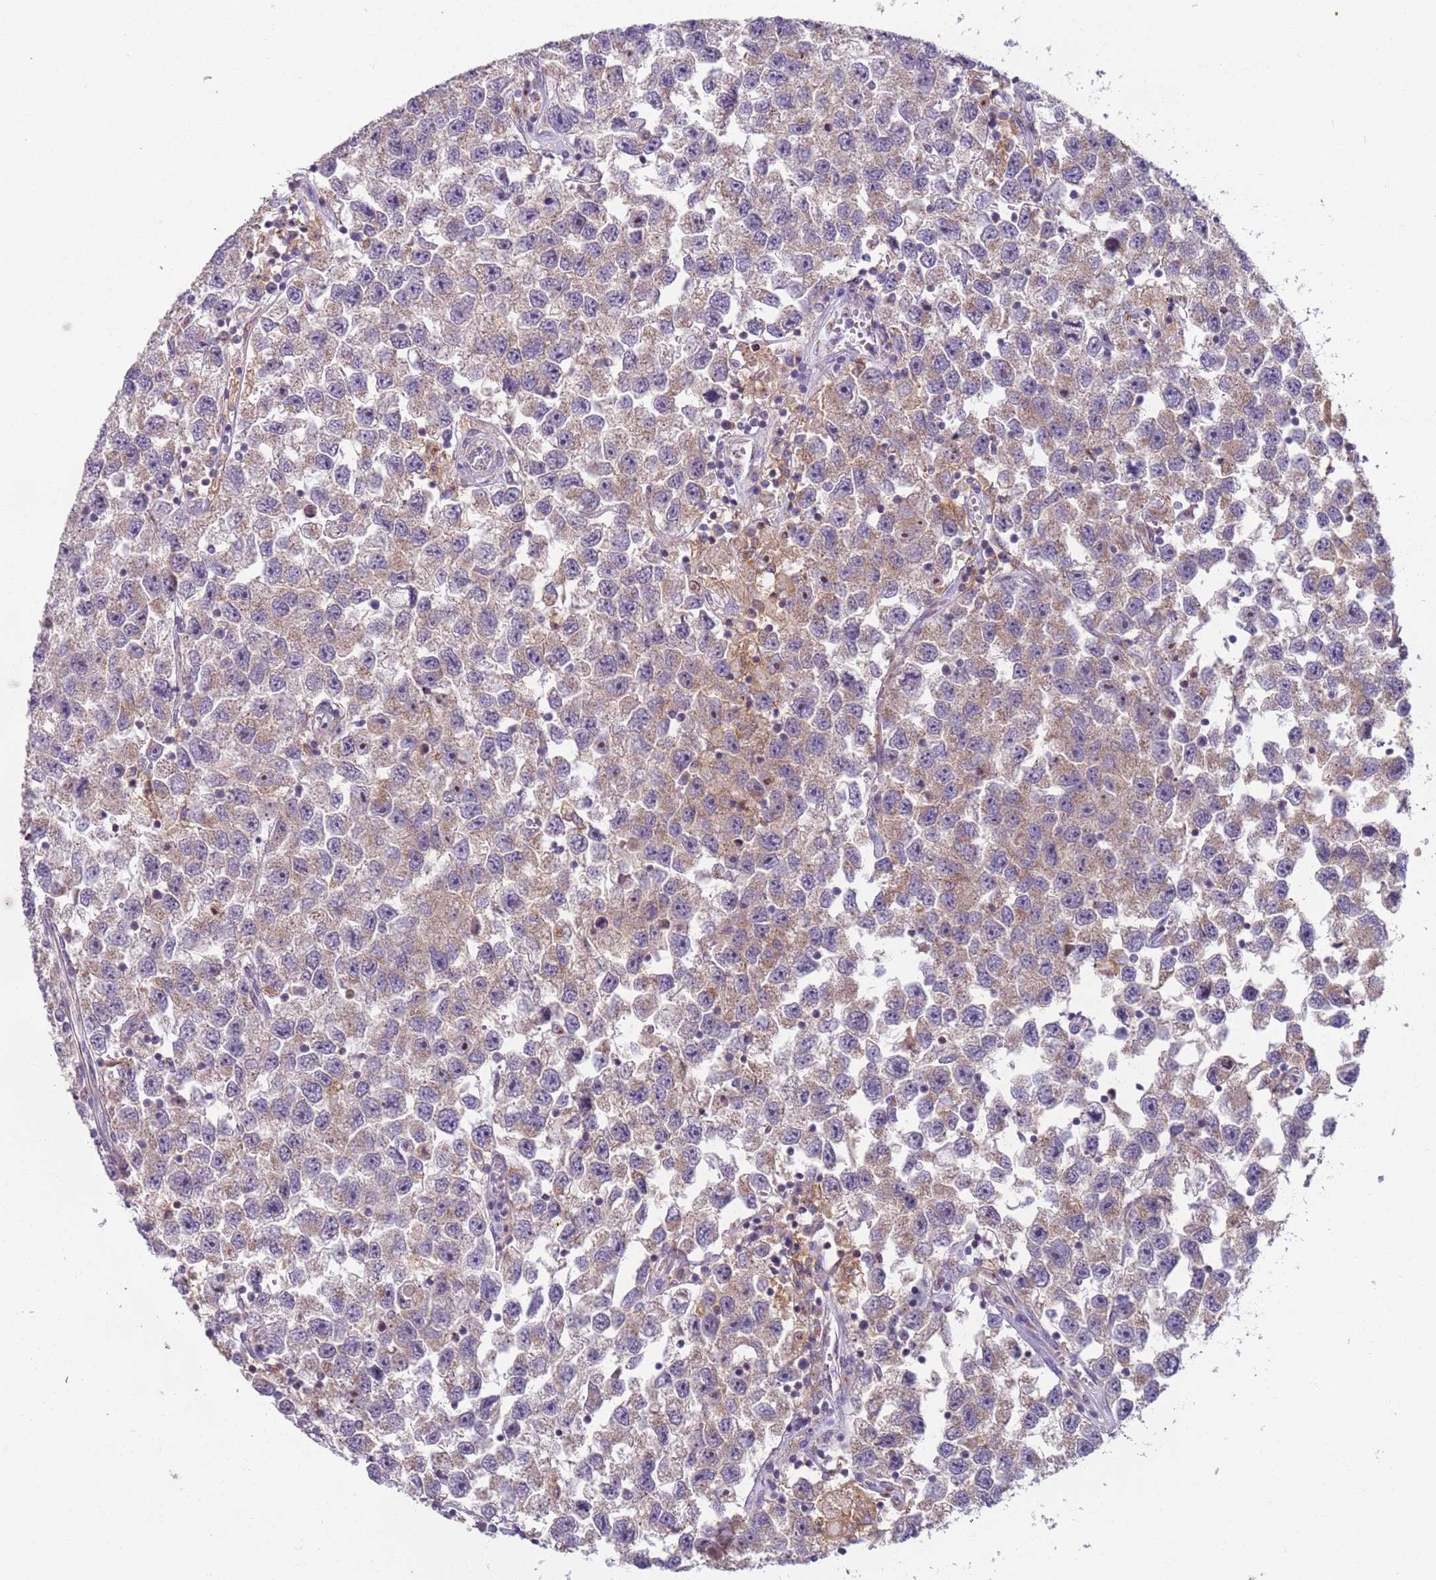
{"staining": {"intensity": "weak", "quantity": "25%-75%", "location": "cytoplasmic/membranous"}, "tissue": "testis cancer", "cell_type": "Tumor cells", "image_type": "cancer", "snomed": [{"axis": "morphology", "description": "Seminoma, NOS"}, {"axis": "topography", "description": "Testis"}], "caption": "IHC photomicrograph of neoplastic tissue: testis cancer (seminoma) stained using immunohistochemistry (IHC) displays low levels of weak protein expression localized specifically in the cytoplasmic/membranous of tumor cells, appearing as a cytoplasmic/membranous brown color.", "gene": "AKTIP", "patient": {"sex": "male", "age": 26}}